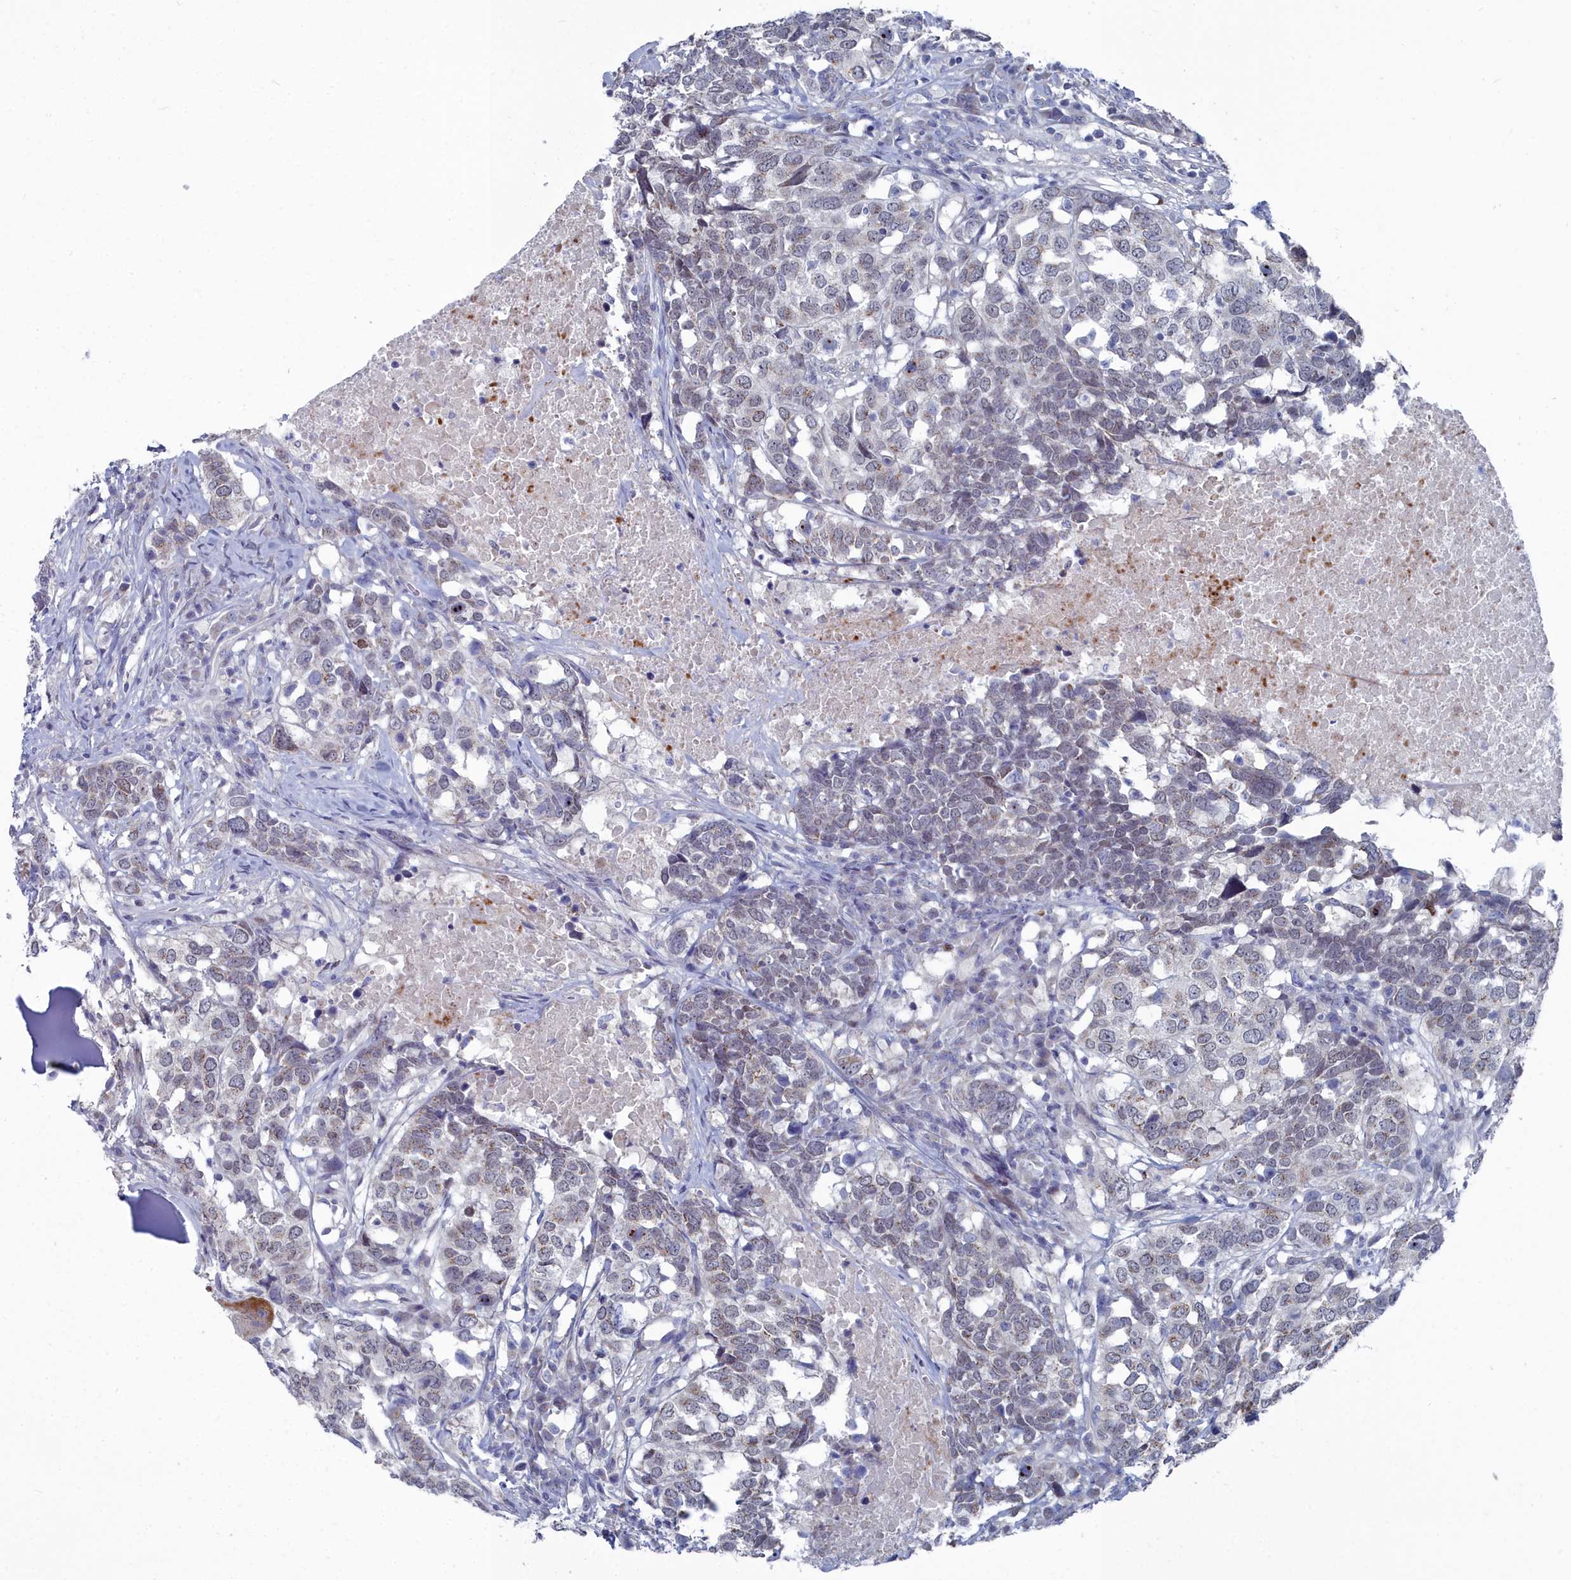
{"staining": {"intensity": "weak", "quantity": "<25%", "location": "cytoplasmic/membranous"}, "tissue": "head and neck cancer", "cell_type": "Tumor cells", "image_type": "cancer", "snomed": [{"axis": "morphology", "description": "Squamous cell carcinoma, NOS"}, {"axis": "topography", "description": "Head-Neck"}], "caption": "A high-resolution micrograph shows immunohistochemistry (IHC) staining of head and neck cancer (squamous cell carcinoma), which demonstrates no significant staining in tumor cells. Nuclei are stained in blue.", "gene": "SHISAL2A", "patient": {"sex": "male", "age": 66}}